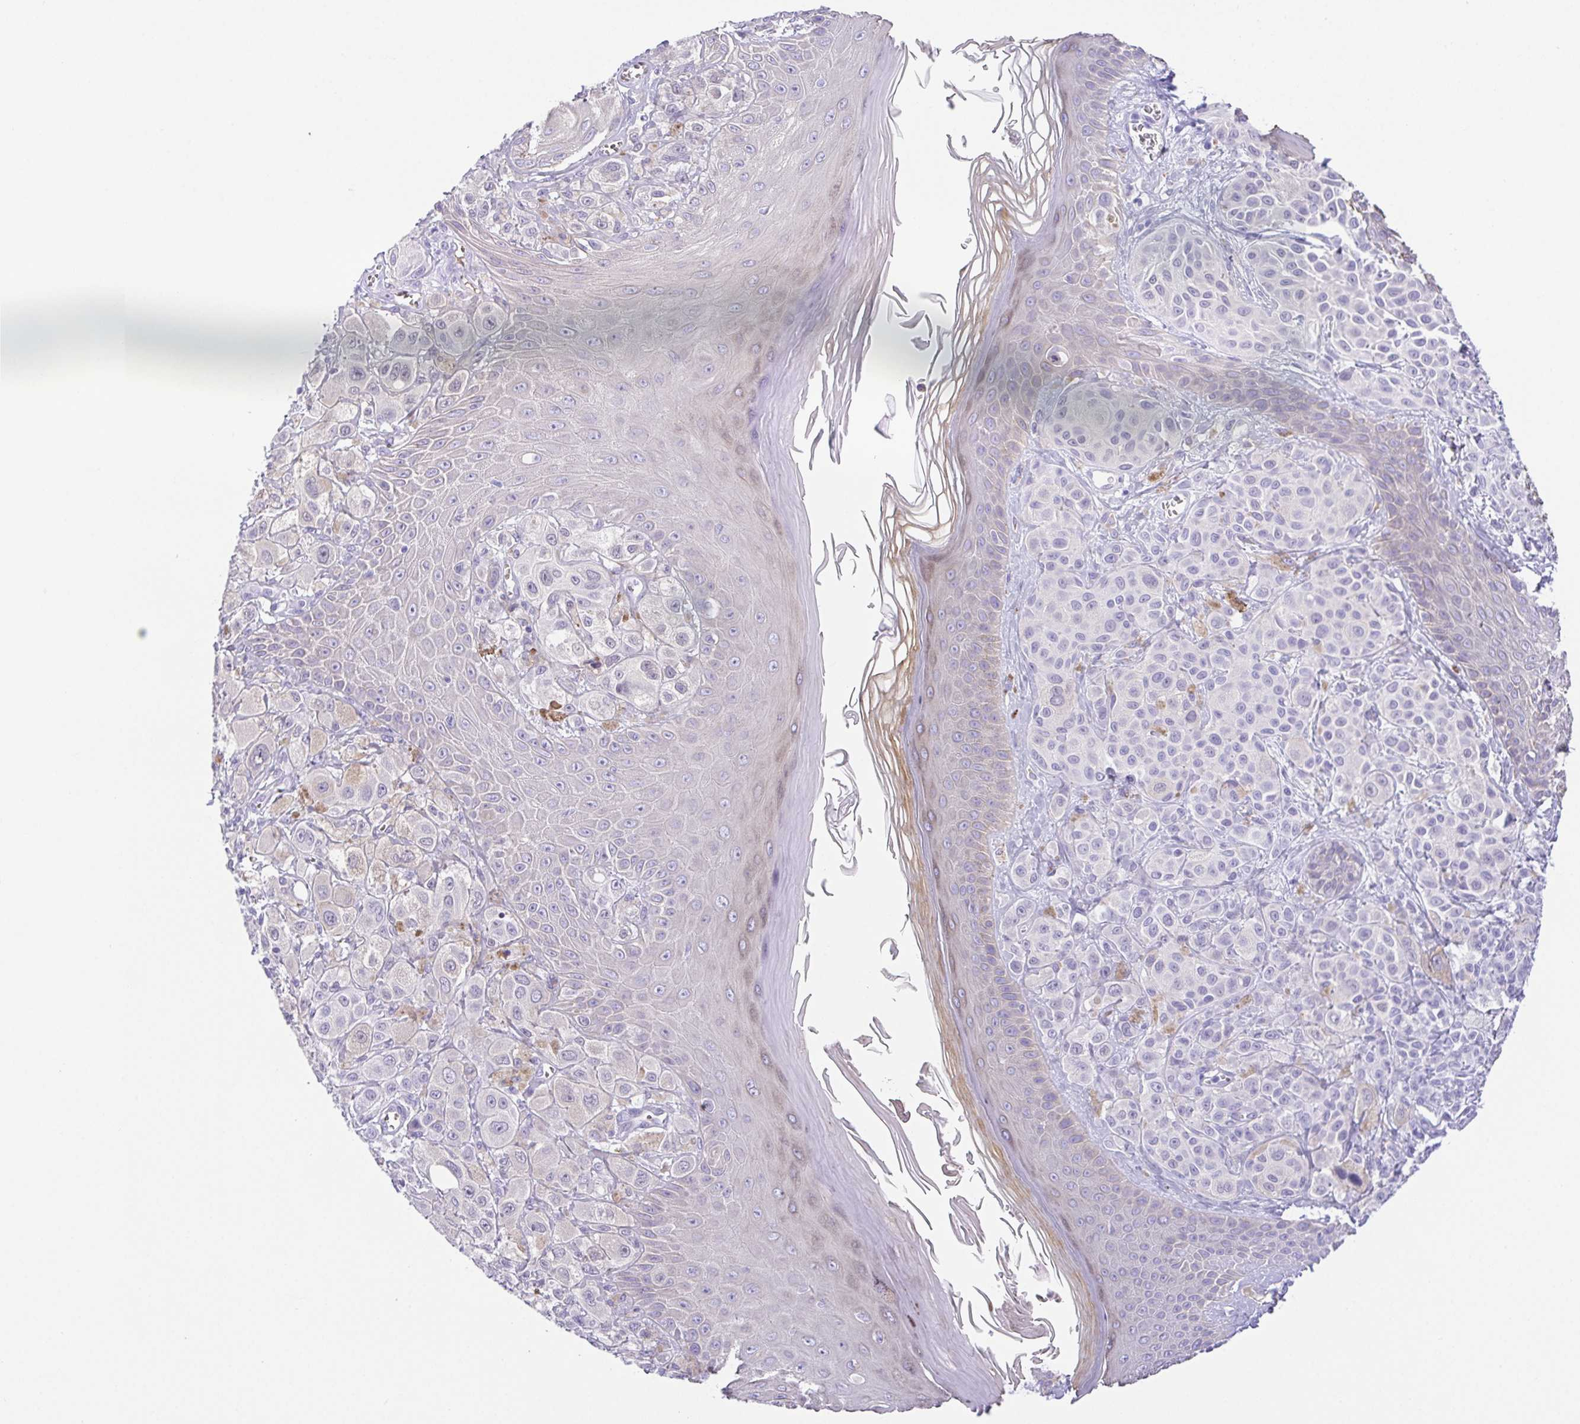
{"staining": {"intensity": "negative", "quantity": "none", "location": "none"}, "tissue": "melanoma", "cell_type": "Tumor cells", "image_type": "cancer", "snomed": [{"axis": "morphology", "description": "Malignant melanoma, NOS"}, {"axis": "topography", "description": "Skin"}], "caption": "A high-resolution histopathology image shows immunohistochemistry (IHC) staining of malignant melanoma, which shows no significant staining in tumor cells. The staining was performed using DAB to visualize the protein expression in brown, while the nuclei were stained in blue with hematoxylin (Magnification: 20x).", "gene": "SPATA4", "patient": {"sex": "male", "age": 67}}